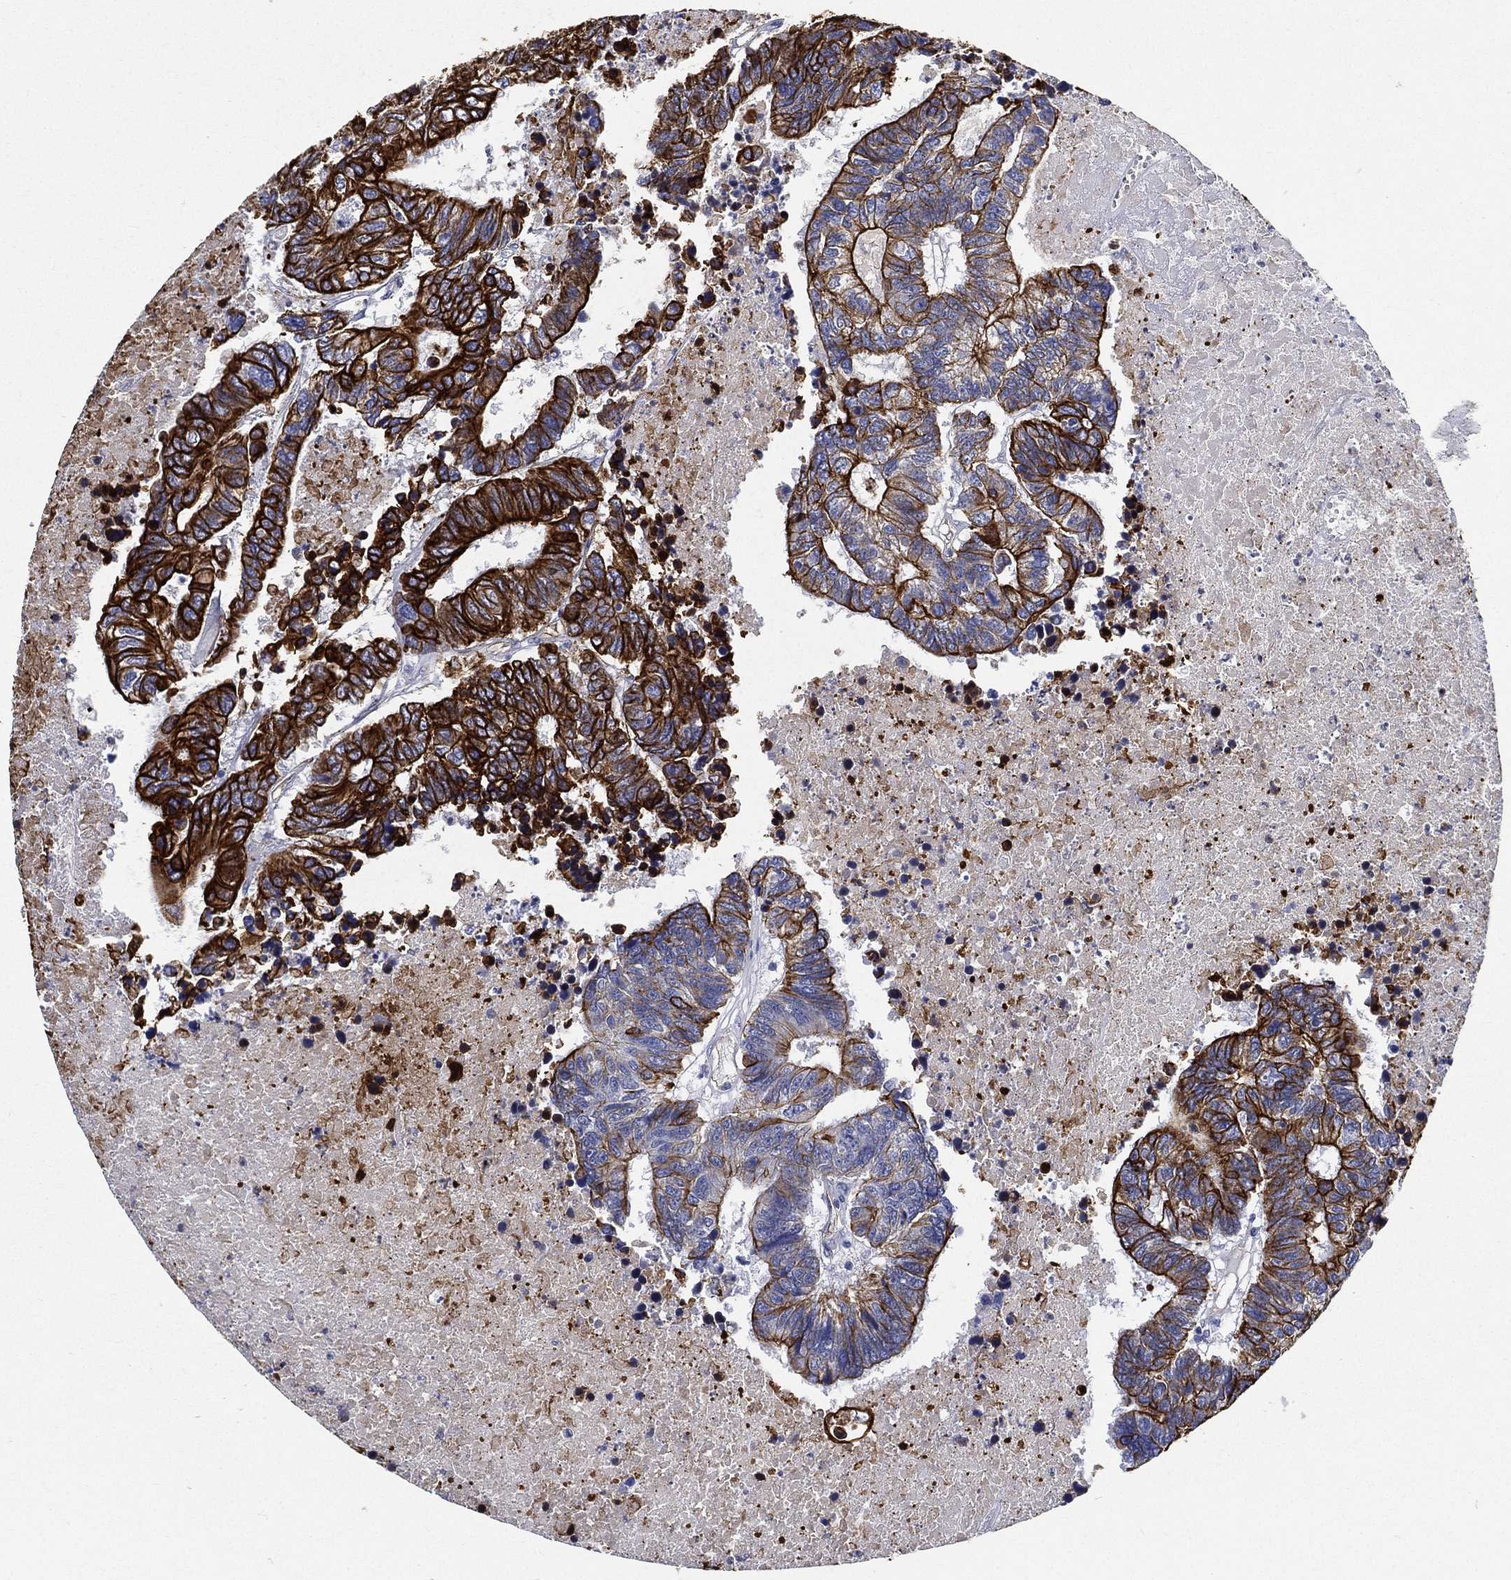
{"staining": {"intensity": "strong", "quantity": ">75%", "location": "cytoplasmic/membranous"}, "tissue": "colorectal cancer", "cell_type": "Tumor cells", "image_type": "cancer", "snomed": [{"axis": "morphology", "description": "Adenocarcinoma, NOS"}, {"axis": "topography", "description": "Colon"}], "caption": "Colorectal adenocarcinoma stained with a brown dye demonstrates strong cytoplasmic/membranous positive staining in about >75% of tumor cells.", "gene": "NEDD9", "patient": {"sex": "female", "age": 48}}